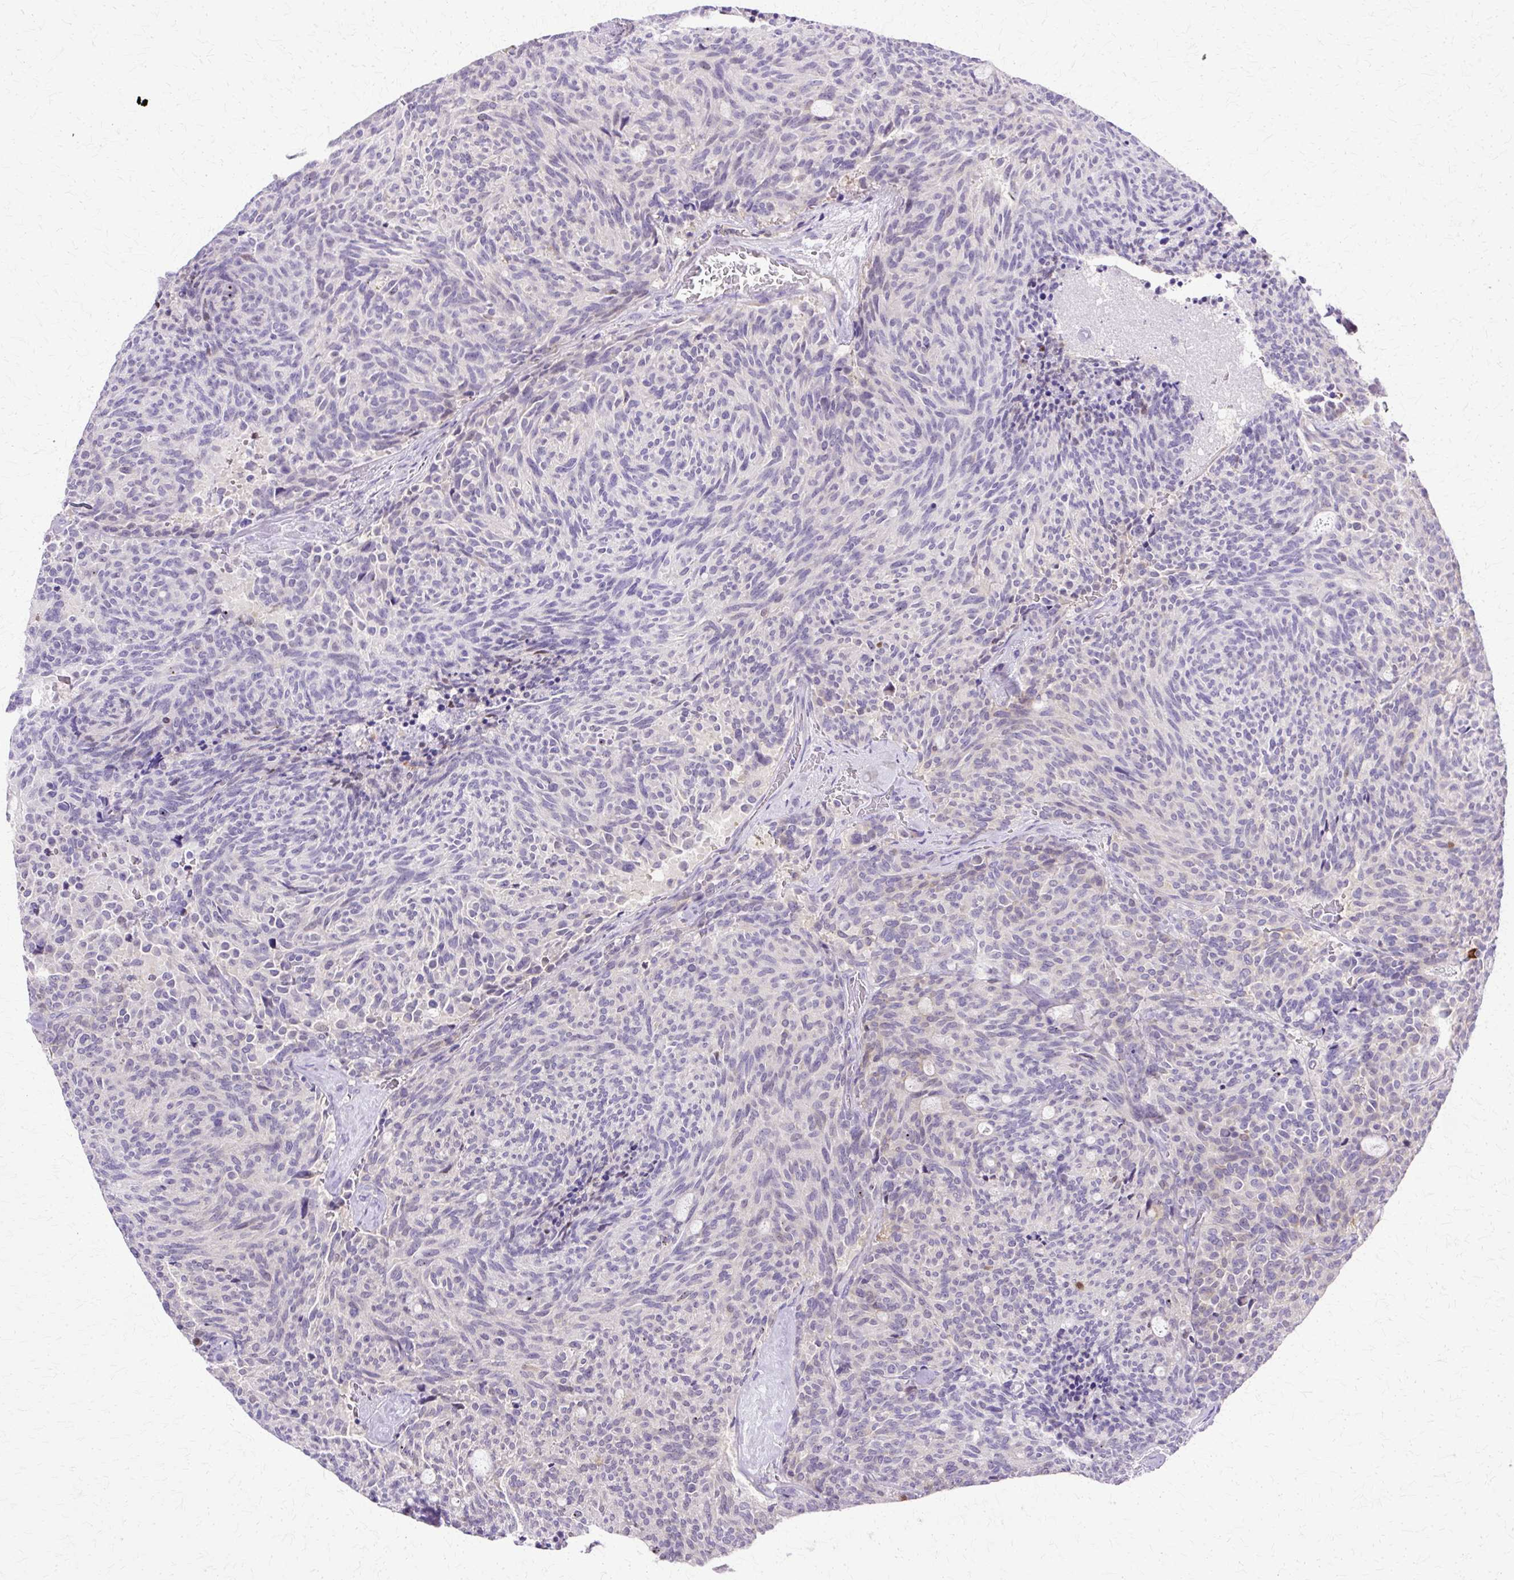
{"staining": {"intensity": "negative", "quantity": "none", "location": "none"}, "tissue": "carcinoid", "cell_type": "Tumor cells", "image_type": "cancer", "snomed": [{"axis": "morphology", "description": "Carcinoid, malignant, NOS"}, {"axis": "topography", "description": "Pancreas"}], "caption": "Carcinoid (malignant) stained for a protein using immunohistochemistry demonstrates no positivity tumor cells.", "gene": "HSPA8", "patient": {"sex": "female", "age": 54}}